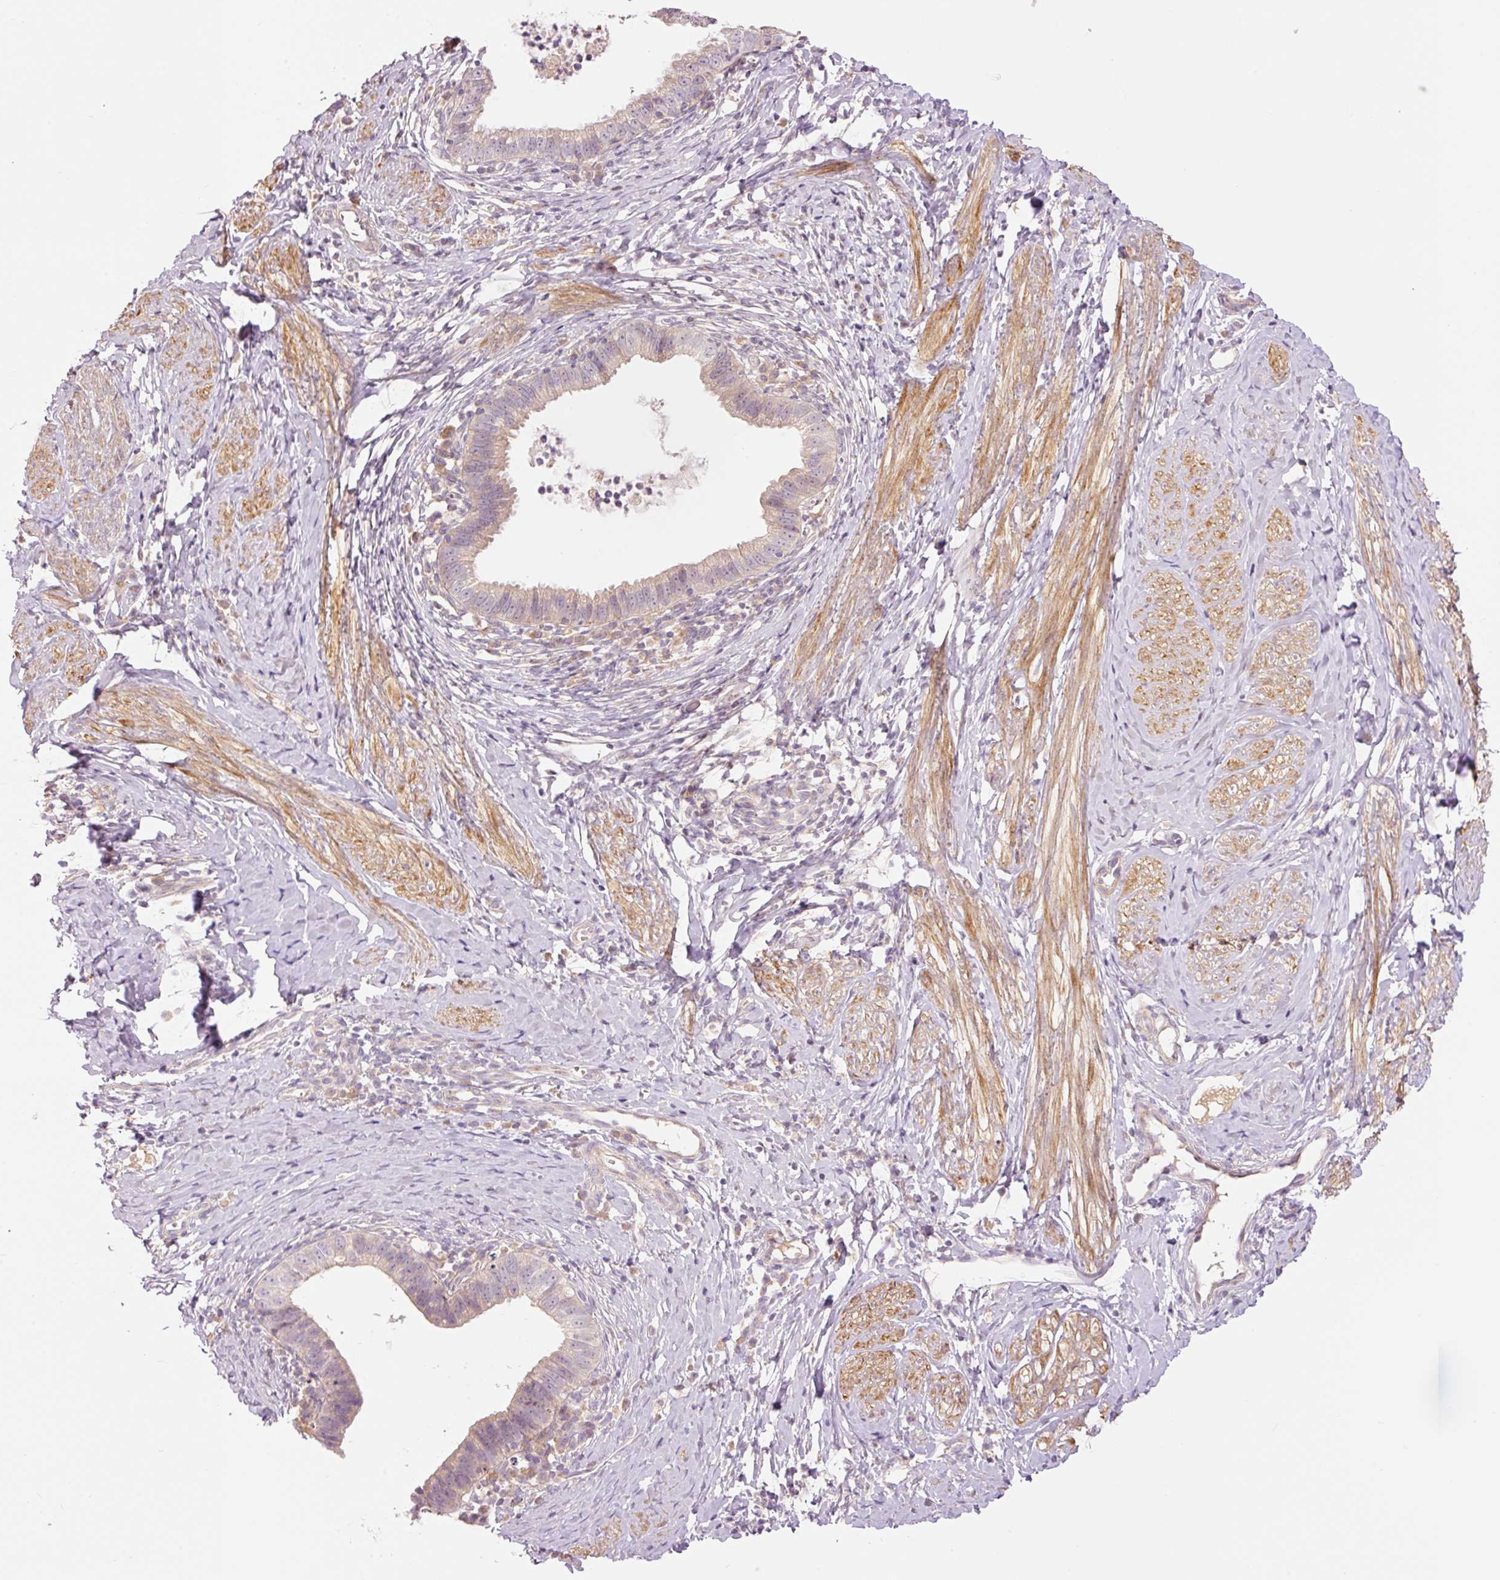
{"staining": {"intensity": "weak", "quantity": "<25%", "location": "cytoplasmic/membranous"}, "tissue": "cervical cancer", "cell_type": "Tumor cells", "image_type": "cancer", "snomed": [{"axis": "morphology", "description": "Adenocarcinoma, NOS"}, {"axis": "topography", "description": "Cervix"}], "caption": "There is no significant positivity in tumor cells of cervical cancer.", "gene": "SLC29A3", "patient": {"sex": "female", "age": 36}}